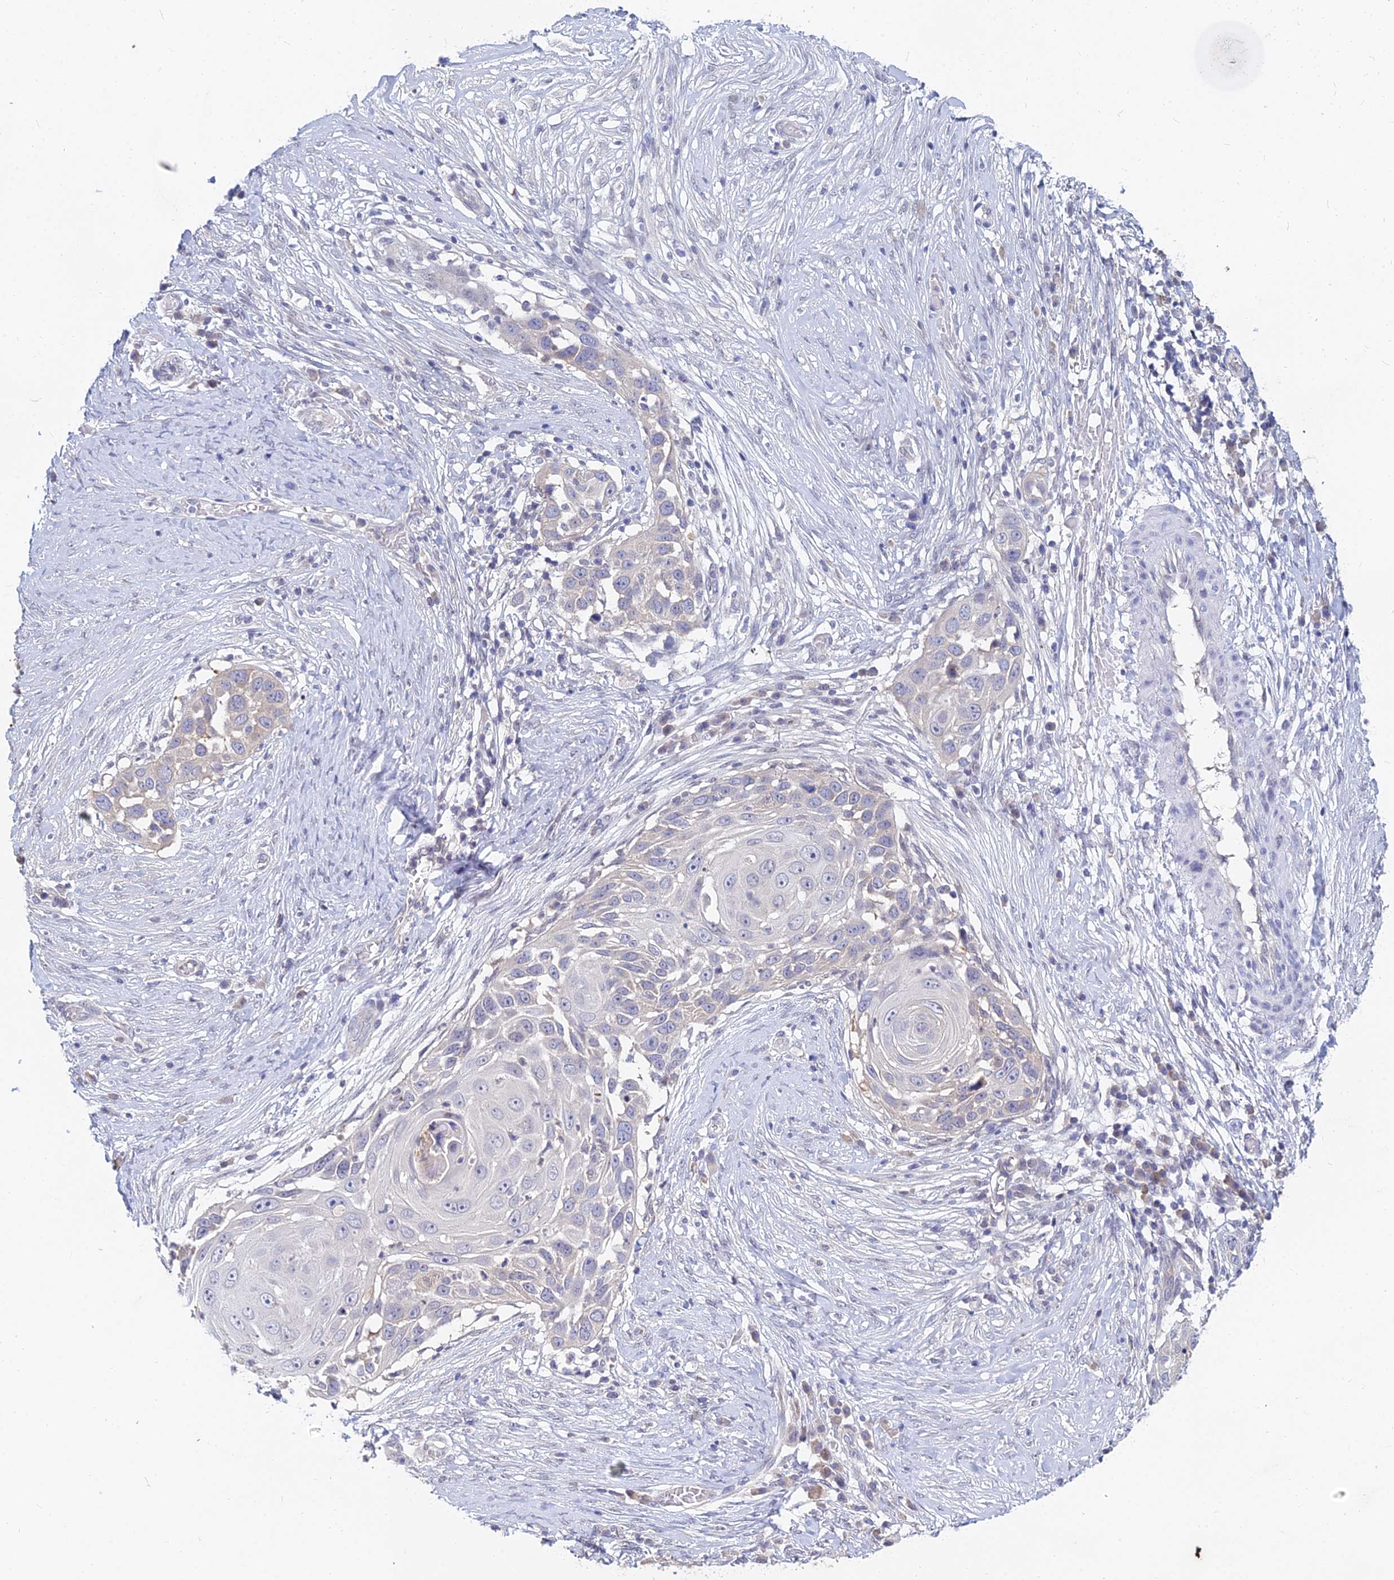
{"staining": {"intensity": "negative", "quantity": "none", "location": "none"}, "tissue": "skin cancer", "cell_type": "Tumor cells", "image_type": "cancer", "snomed": [{"axis": "morphology", "description": "Squamous cell carcinoma, NOS"}, {"axis": "topography", "description": "Skin"}], "caption": "This is an IHC image of skin cancer. There is no expression in tumor cells.", "gene": "B3GALT4", "patient": {"sex": "female", "age": 44}}